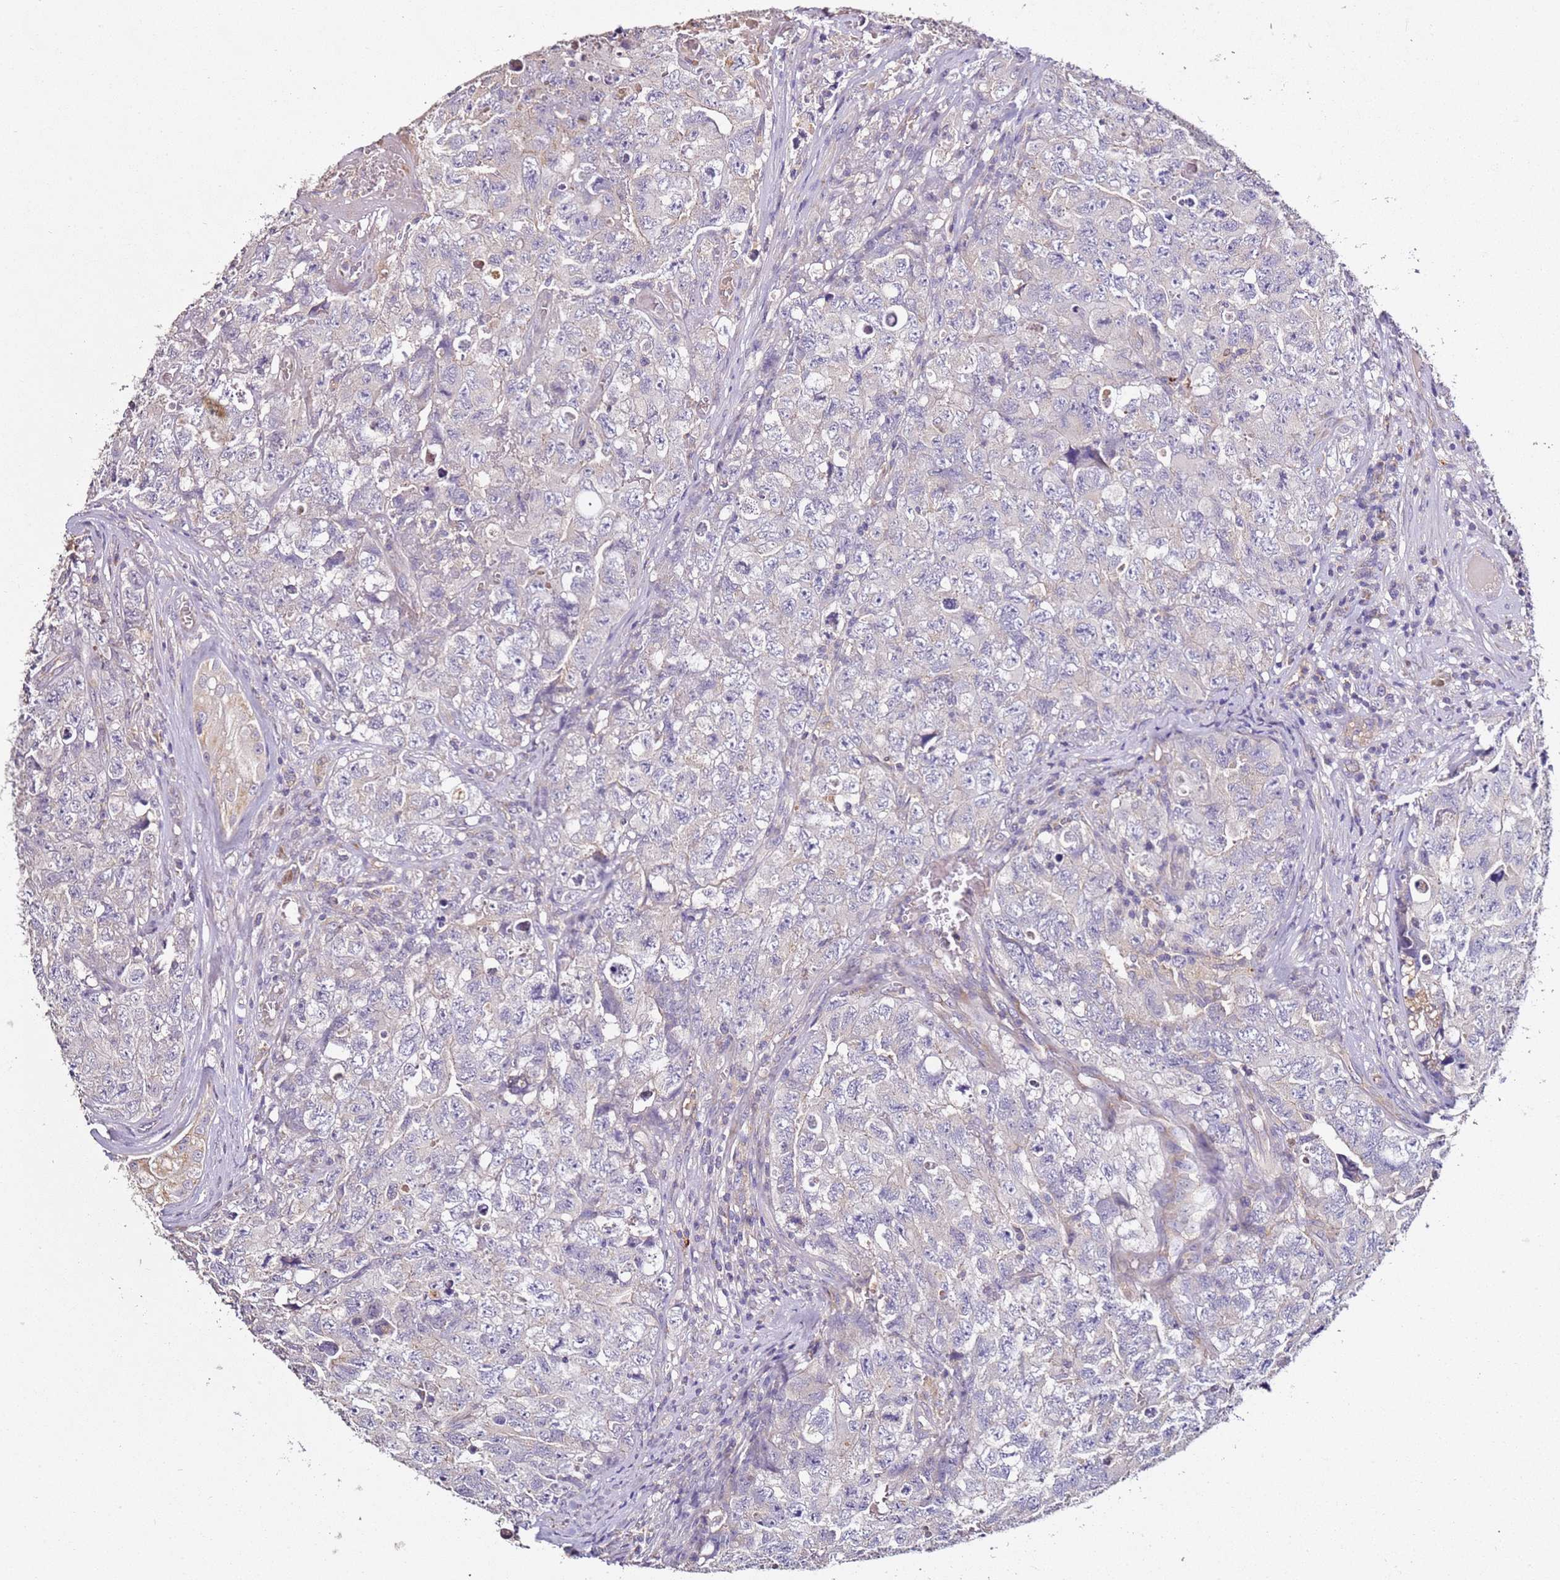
{"staining": {"intensity": "negative", "quantity": "none", "location": "none"}, "tissue": "testis cancer", "cell_type": "Tumor cells", "image_type": "cancer", "snomed": [{"axis": "morphology", "description": "Carcinoma, Embryonal, NOS"}, {"axis": "topography", "description": "Testis"}], "caption": "There is no significant staining in tumor cells of testis cancer (embryonal carcinoma).", "gene": "OR2B11", "patient": {"sex": "male", "age": 31}}